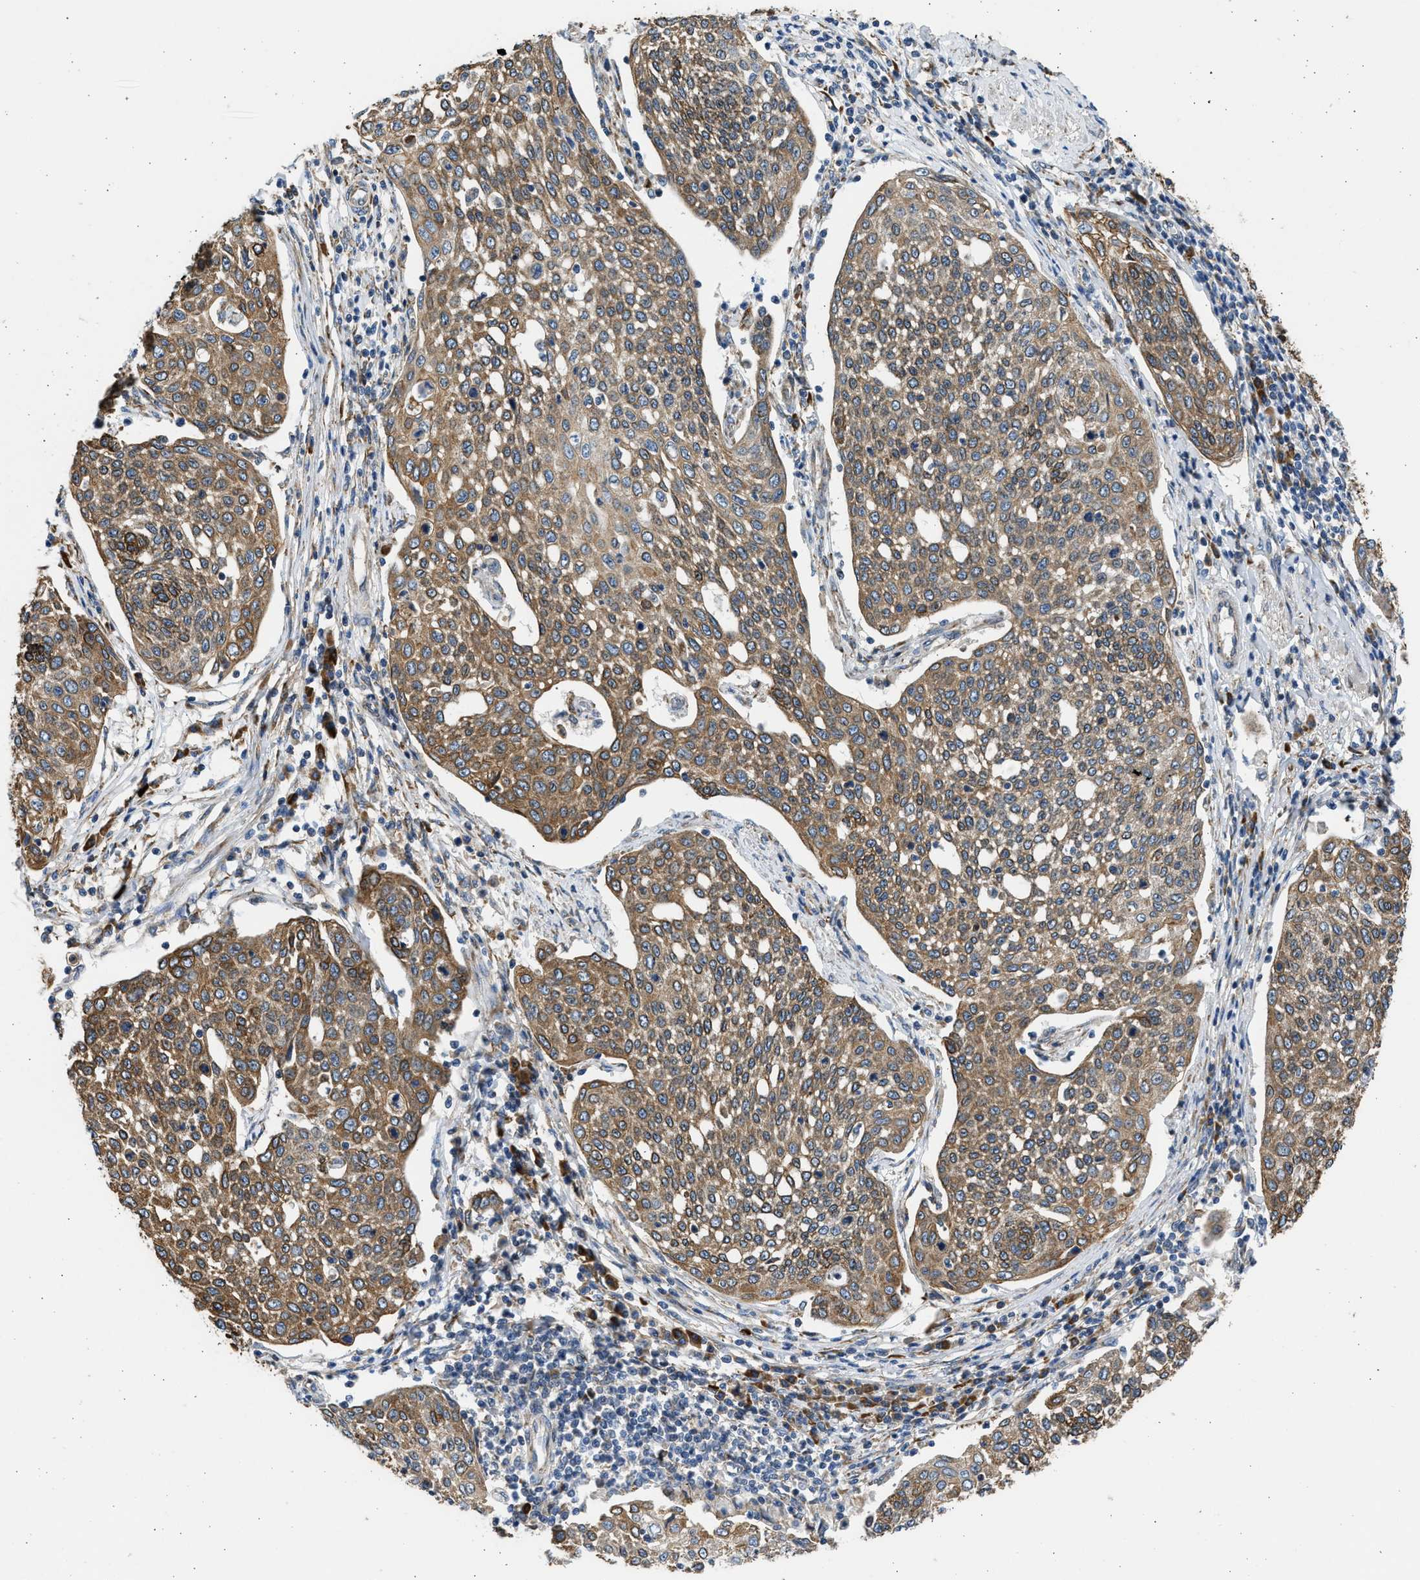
{"staining": {"intensity": "moderate", "quantity": ">75%", "location": "cytoplasmic/membranous"}, "tissue": "cervical cancer", "cell_type": "Tumor cells", "image_type": "cancer", "snomed": [{"axis": "morphology", "description": "Squamous cell carcinoma, NOS"}, {"axis": "topography", "description": "Cervix"}], "caption": "Immunohistochemistry staining of squamous cell carcinoma (cervical), which demonstrates medium levels of moderate cytoplasmic/membranous positivity in about >75% of tumor cells indicating moderate cytoplasmic/membranous protein positivity. The staining was performed using DAB (brown) for protein detection and nuclei were counterstained in hematoxylin (blue).", "gene": "PLD2", "patient": {"sex": "female", "age": 34}}